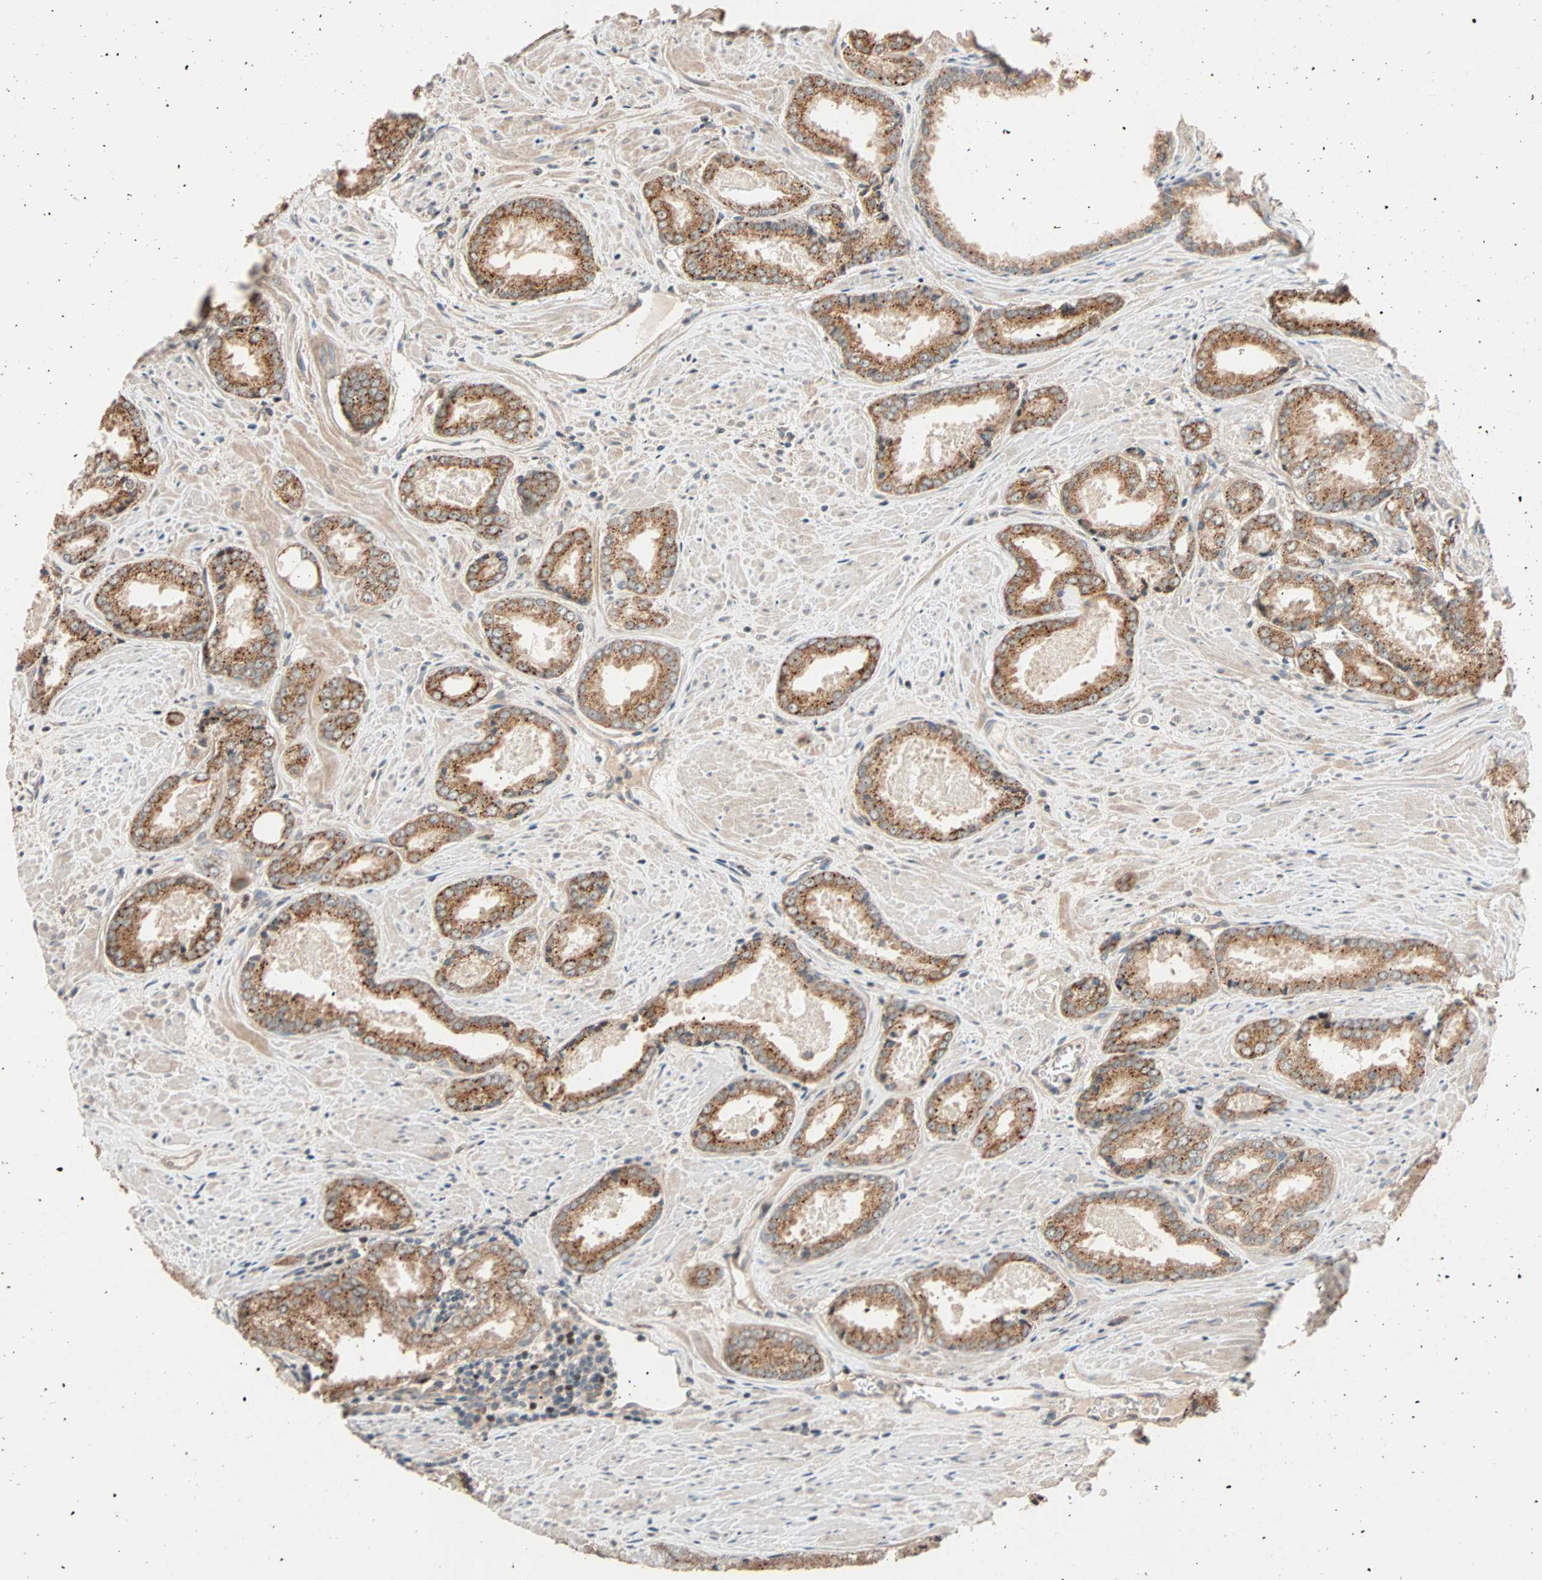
{"staining": {"intensity": "moderate", "quantity": ">75%", "location": "cytoplasmic/membranous"}, "tissue": "prostate cancer", "cell_type": "Tumor cells", "image_type": "cancer", "snomed": [{"axis": "morphology", "description": "Adenocarcinoma, Low grade"}, {"axis": "topography", "description": "Prostate"}], "caption": "The photomicrograph displays staining of adenocarcinoma (low-grade) (prostate), revealing moderate cytoplasmic/membranous protein staining (brown color) within tumor cells.", "gene": "HECW1", "patient": {"sex": "male", "age": 64}}